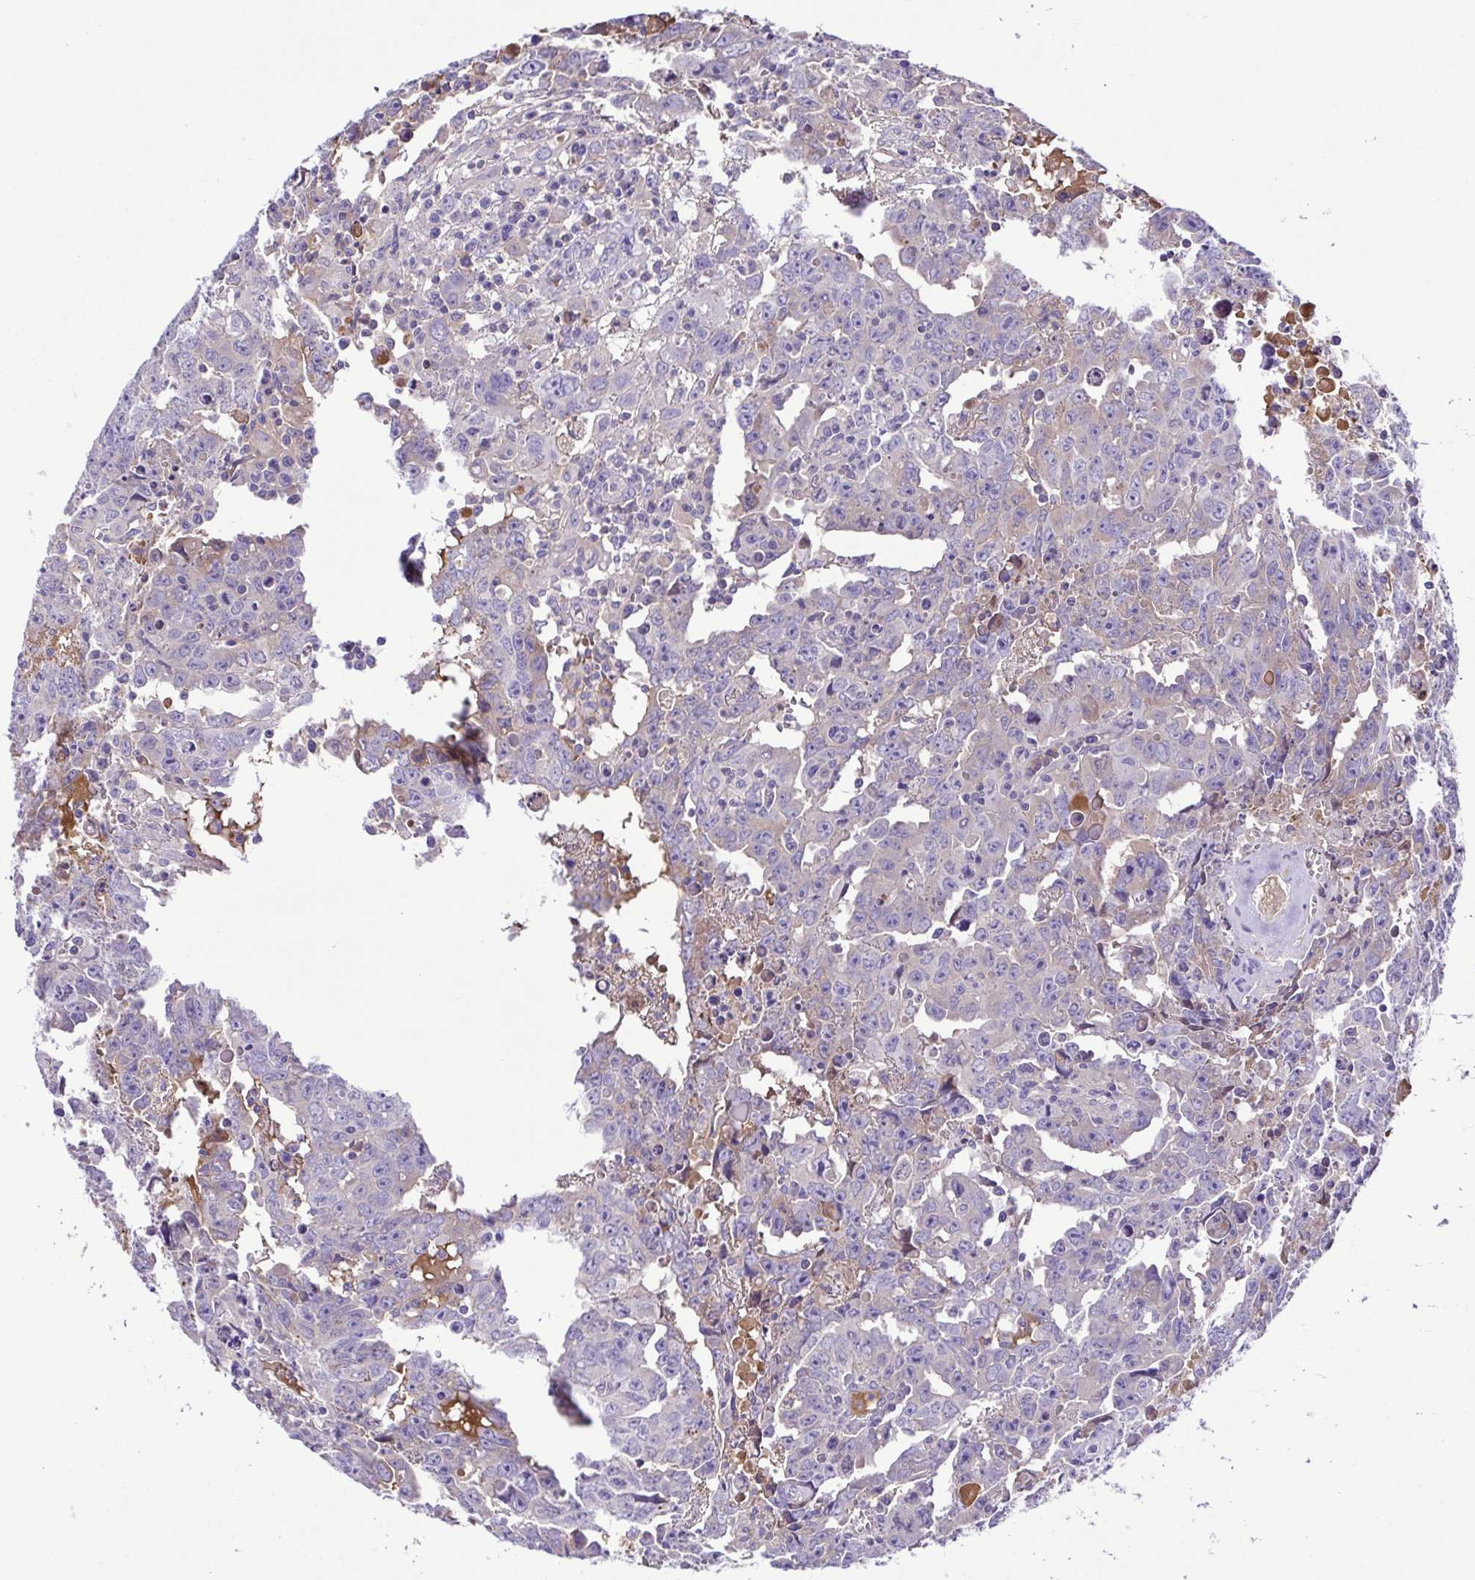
{"staining": {"intensity": "negative", "quantity": "none", "location": "none"}, "tissue": "testis cancer", "cell_type": "Tumor cells", "image_type": "cancer", "snomed": [{"axis": "morphology", "description": "Carcinoma, Embryonal, NOS"}, {"axis": "topography", "description": "Testis"}], "caption": "Tumor cells show no significant positivity in testis cancer (embryonal carcinoma).", "gene": "IGFL1", "patient": {"sex": "male", "age": 22}}